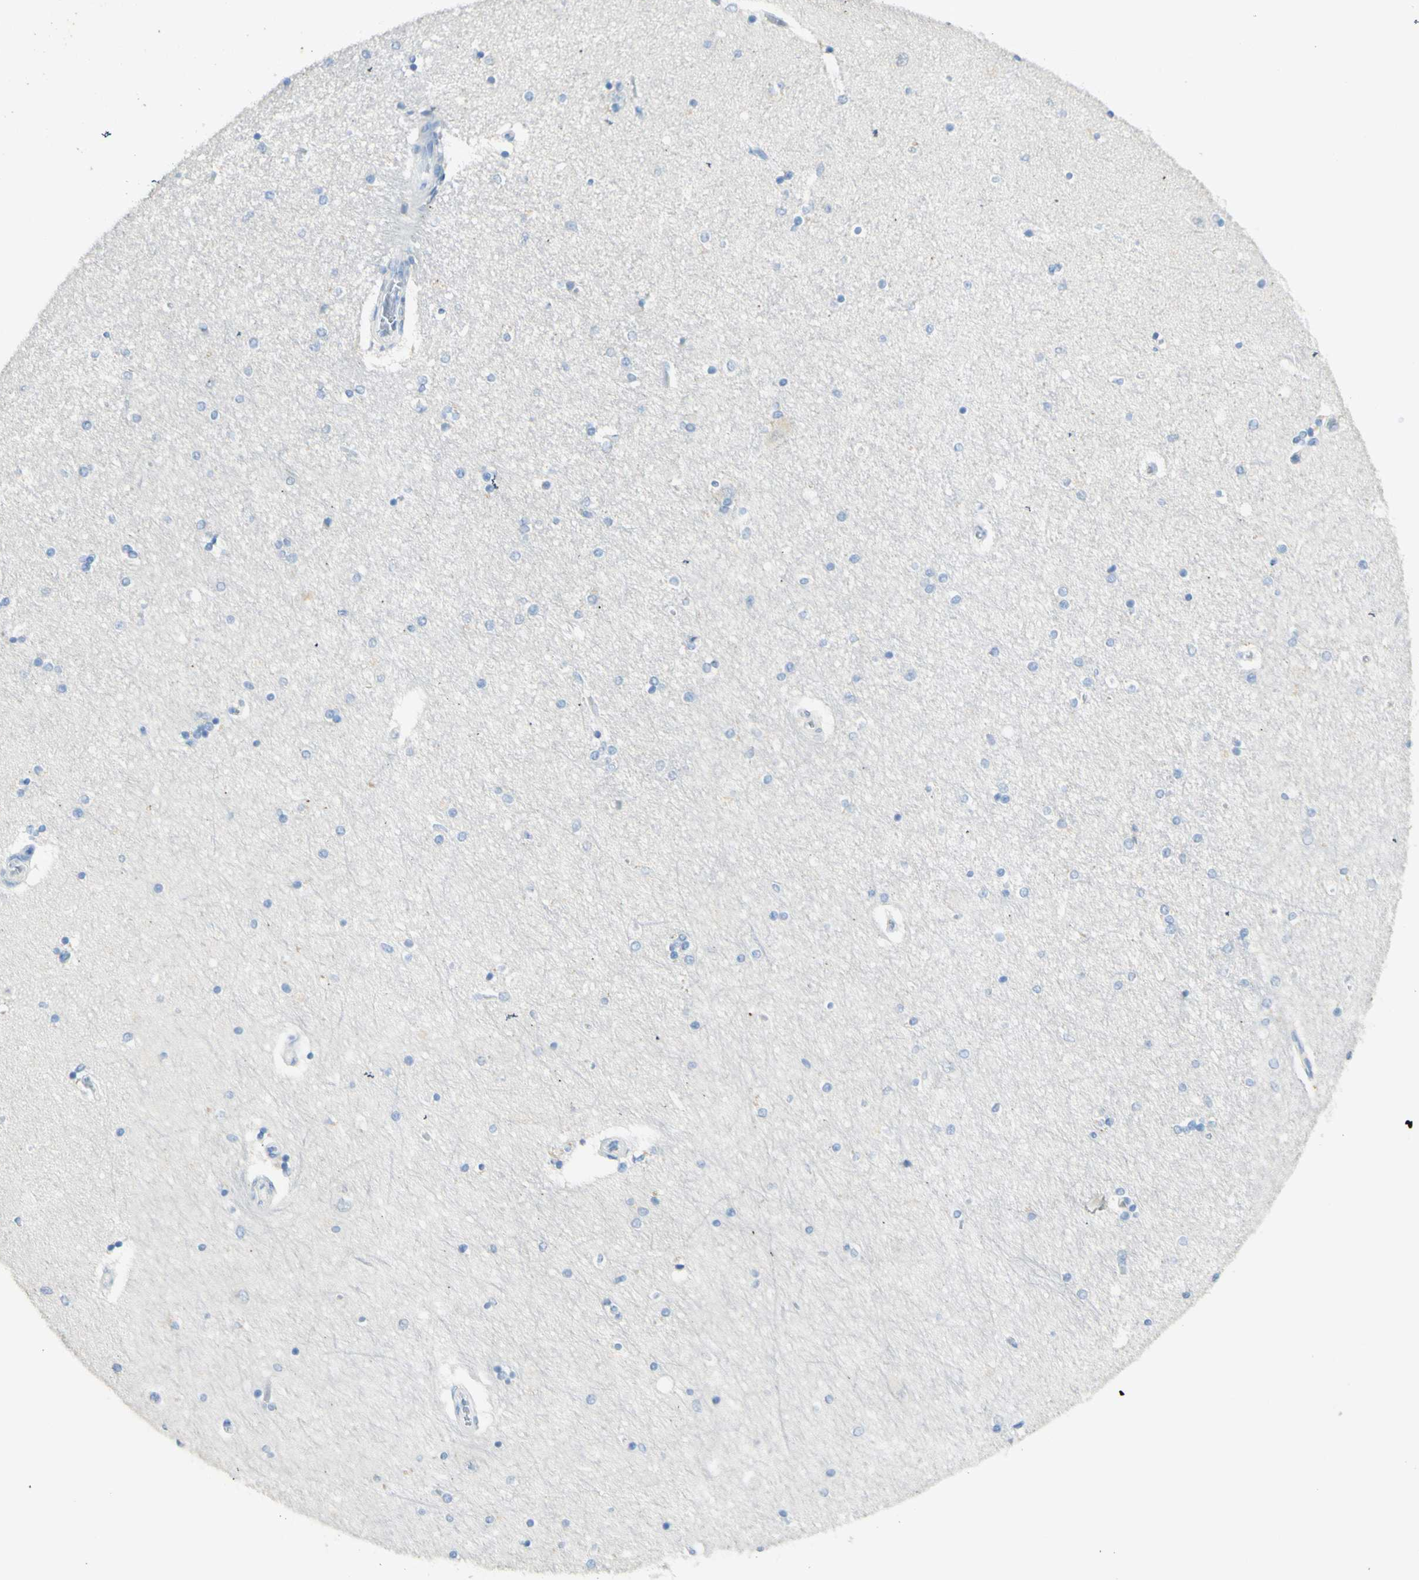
{"staining": {"intensity": "negative", "quantity": "none", "location": "none"}, "tissue": "hippocampus", "cell_type": "Glial cells", "image_type": "normal", "snomed": [{"axis": "morphology", "description": "Normal tissue, NOS"}, {"axis": "topography", "description": "Hippocampus"}], "caption": "Immunohistochemical staining of normal human hippocampus reveals no significant expression in glial cells. (DAB (3,3'-diaminobenzidine) IHC, high magnification).", "gene": "GDF15", "patient": {"sex": "female", "age": 54}}